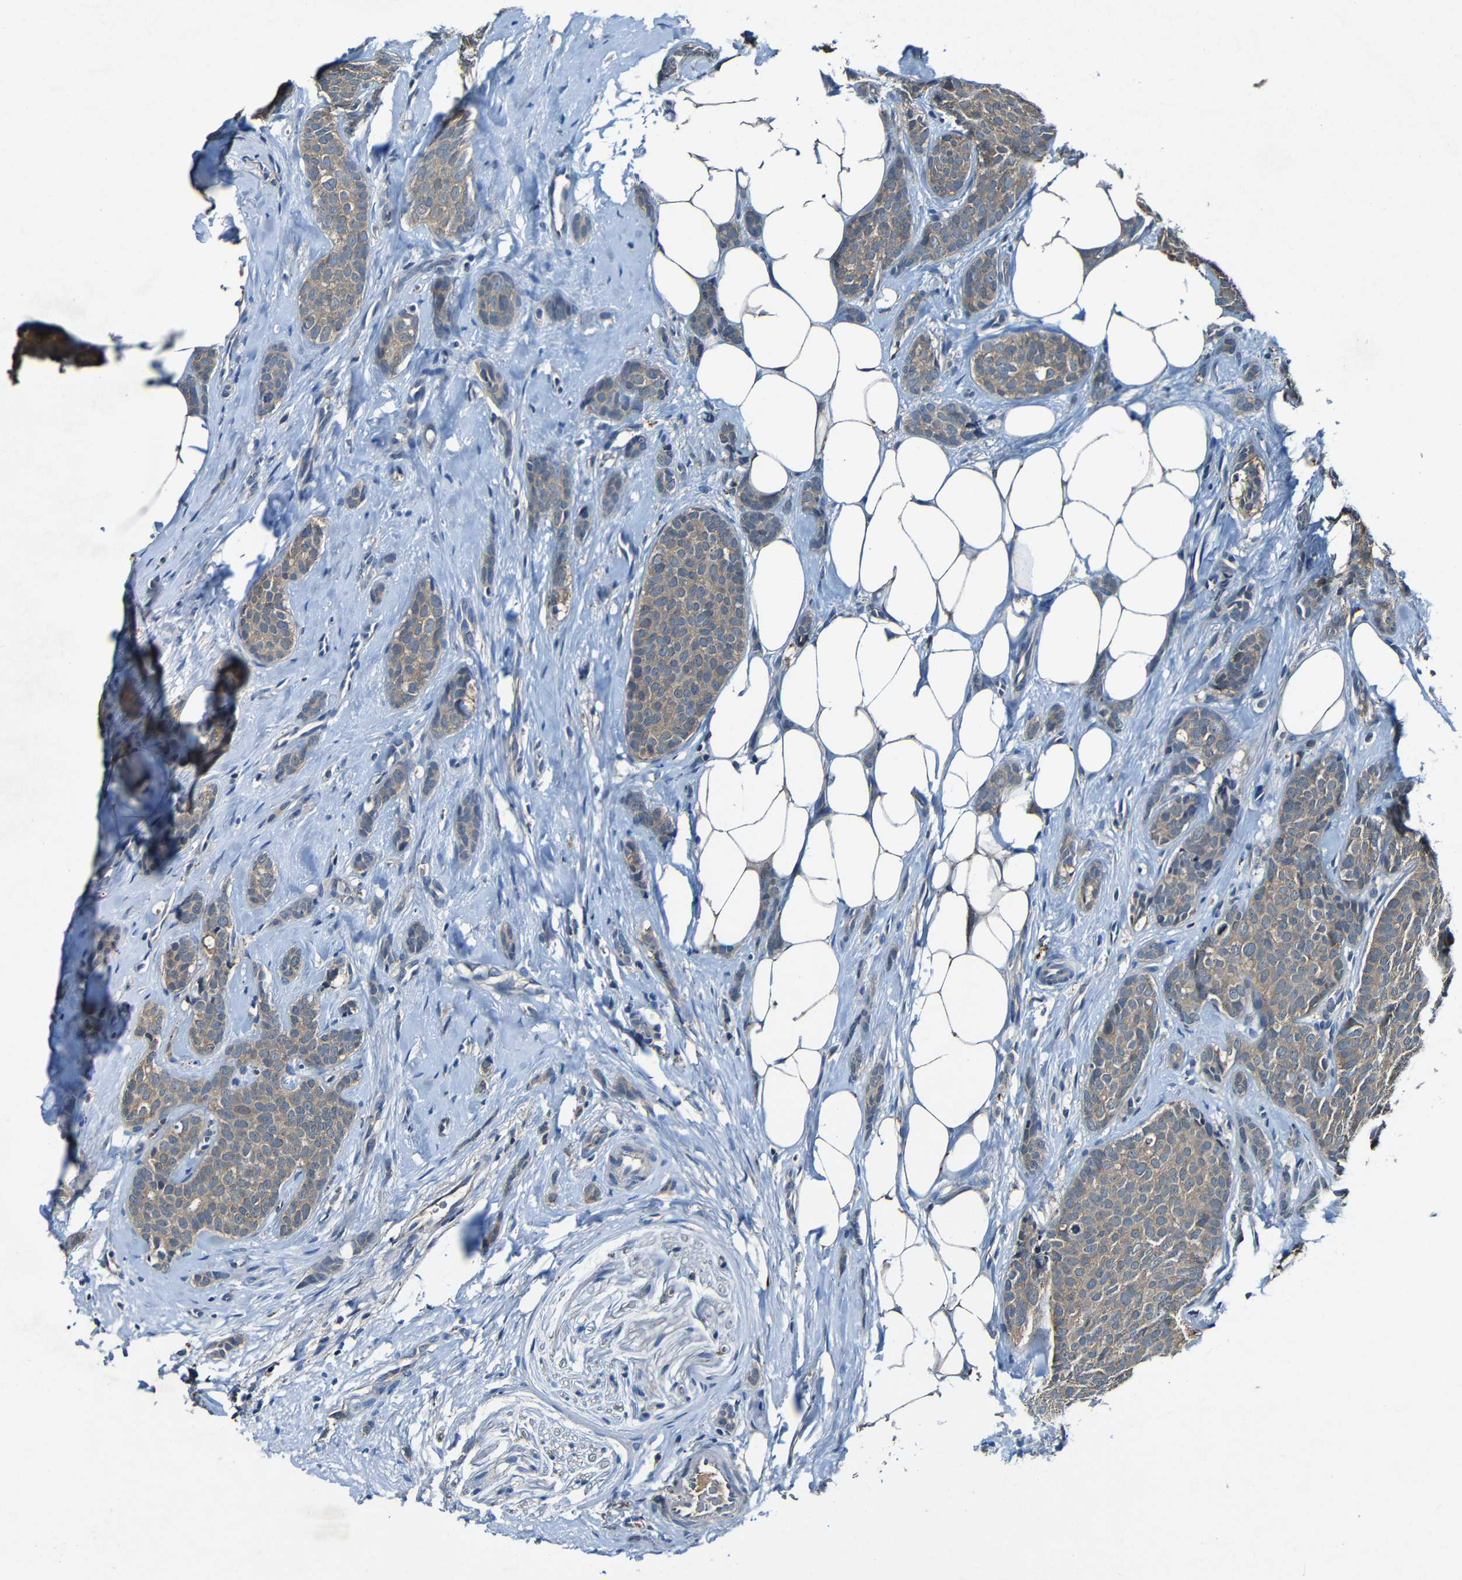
{"staining": {"intensity": "weak", "quantity": ">75%", "location": "cytoplasmic/membranous"}, "tissue": "breast cancer", "cell_type": "Tumor cells", "image_type": "cancer", "snomed": [{"axis": "morphology", "description": "Lobular carcinoma"}, {"axis": "topography", "description": "Skin"}, {"axis": "topography", "description": "Breast"}], "caption": "Immunohistochemistry image of neoplastic tissue: human breast lobular carcinoma stained using immunohistochemistry (IHC) exhibits low levels of weak protein expression localized specifically in the cytoplasmic/membranous of tumor cells, appearing as a cytoplasmic/membranous brown color.", "gene": "LRRC70", "patient": {"sex": "female", "age": 46}}